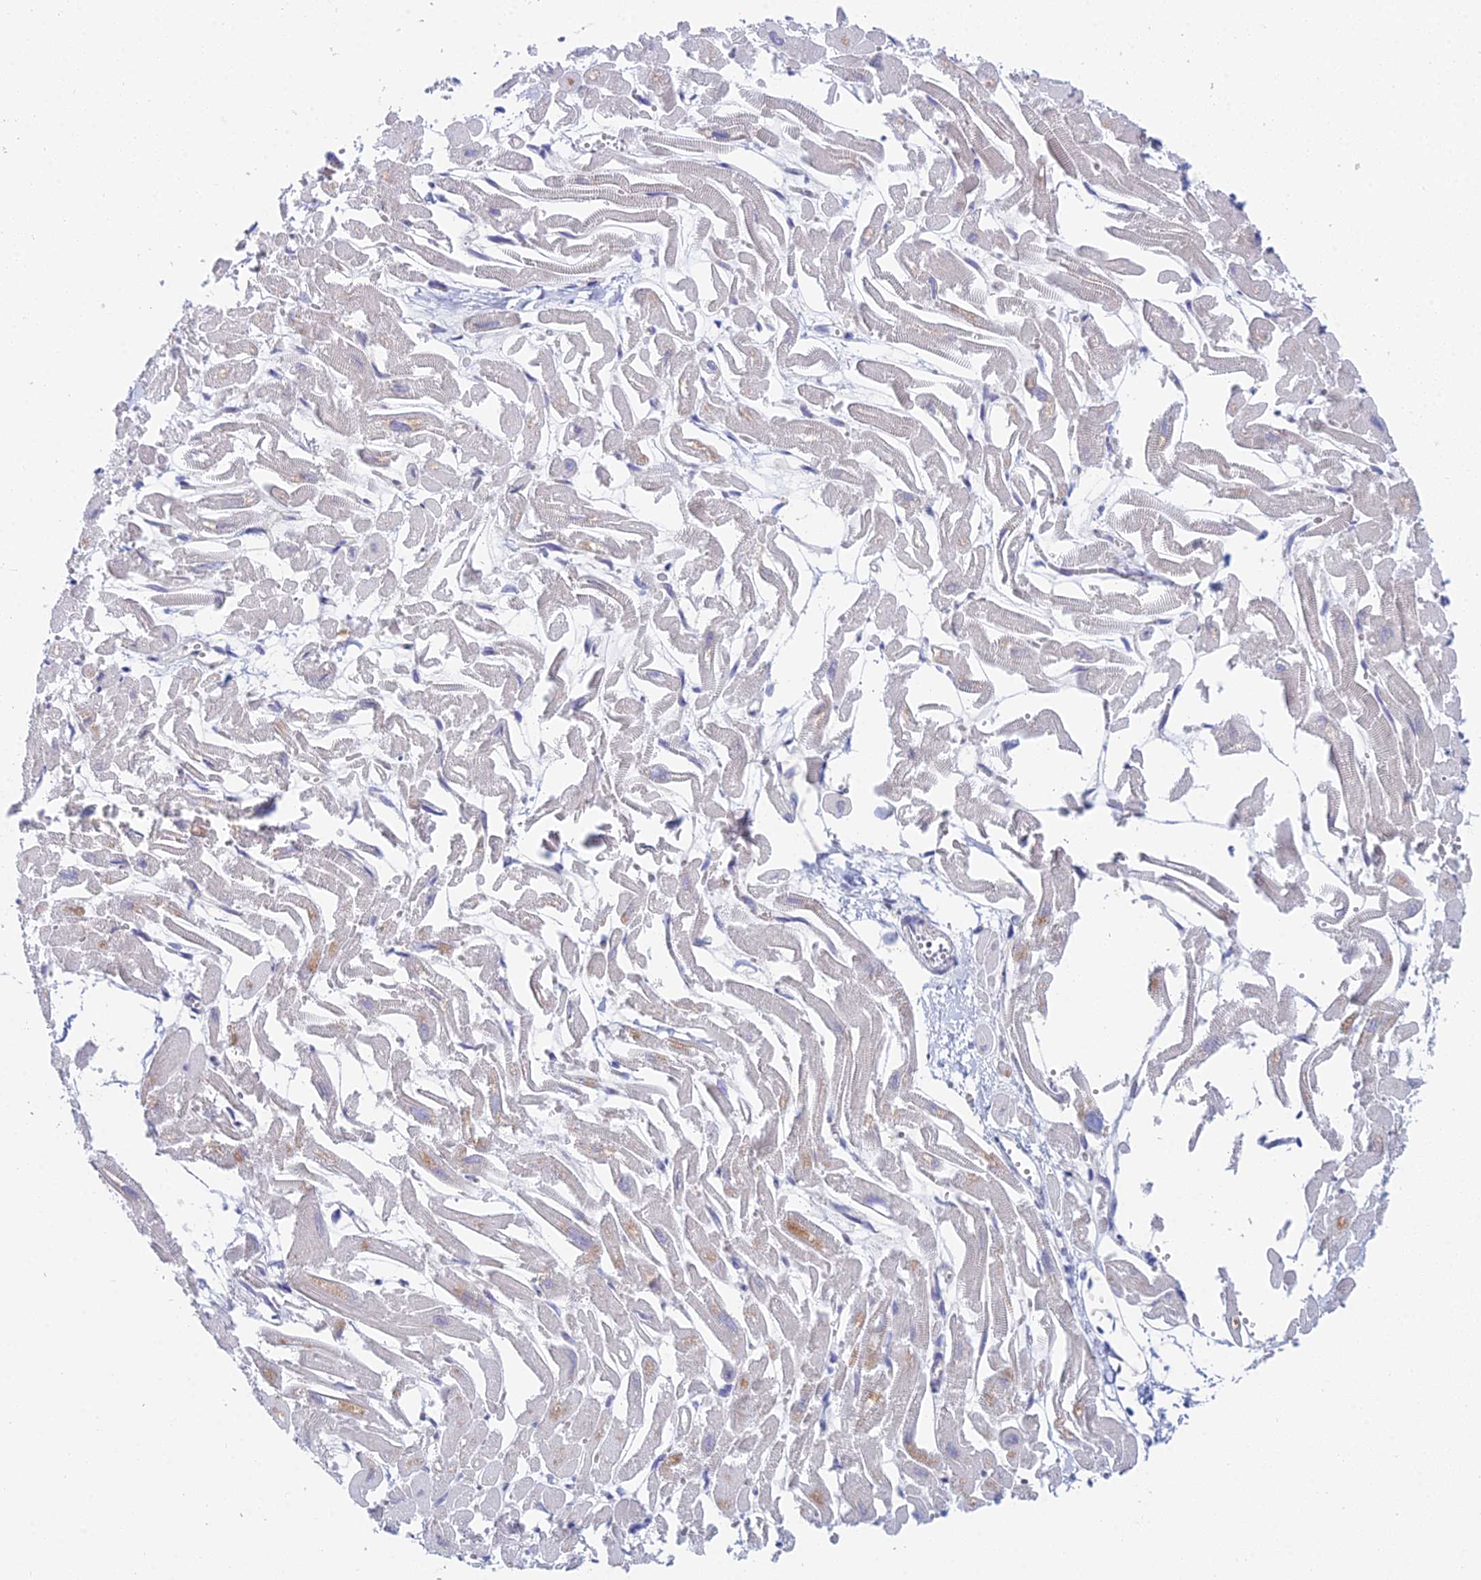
{"staining": {"intensity": "negative", "quantity": "none", "location": "none"}, "tissue": "heart muscle", "cell_type": "Cardiomyocytes", "image_type": "normal", "snomed": [{"axis": "morphology", "description": "Normal tissue, NOS"}, {"axis": "topography", "description": "Heart"}], "caption": "Heart muscle was stained to show a protein in brown. There is no significant expression in cardiomyocytes. (Stains: DAB IHC with hematoxylin counter stain, Microscopy: brightfield microscopy at high magnification).", "gene": "METTL26", "patient": {"sex": "male", "age": 54}}